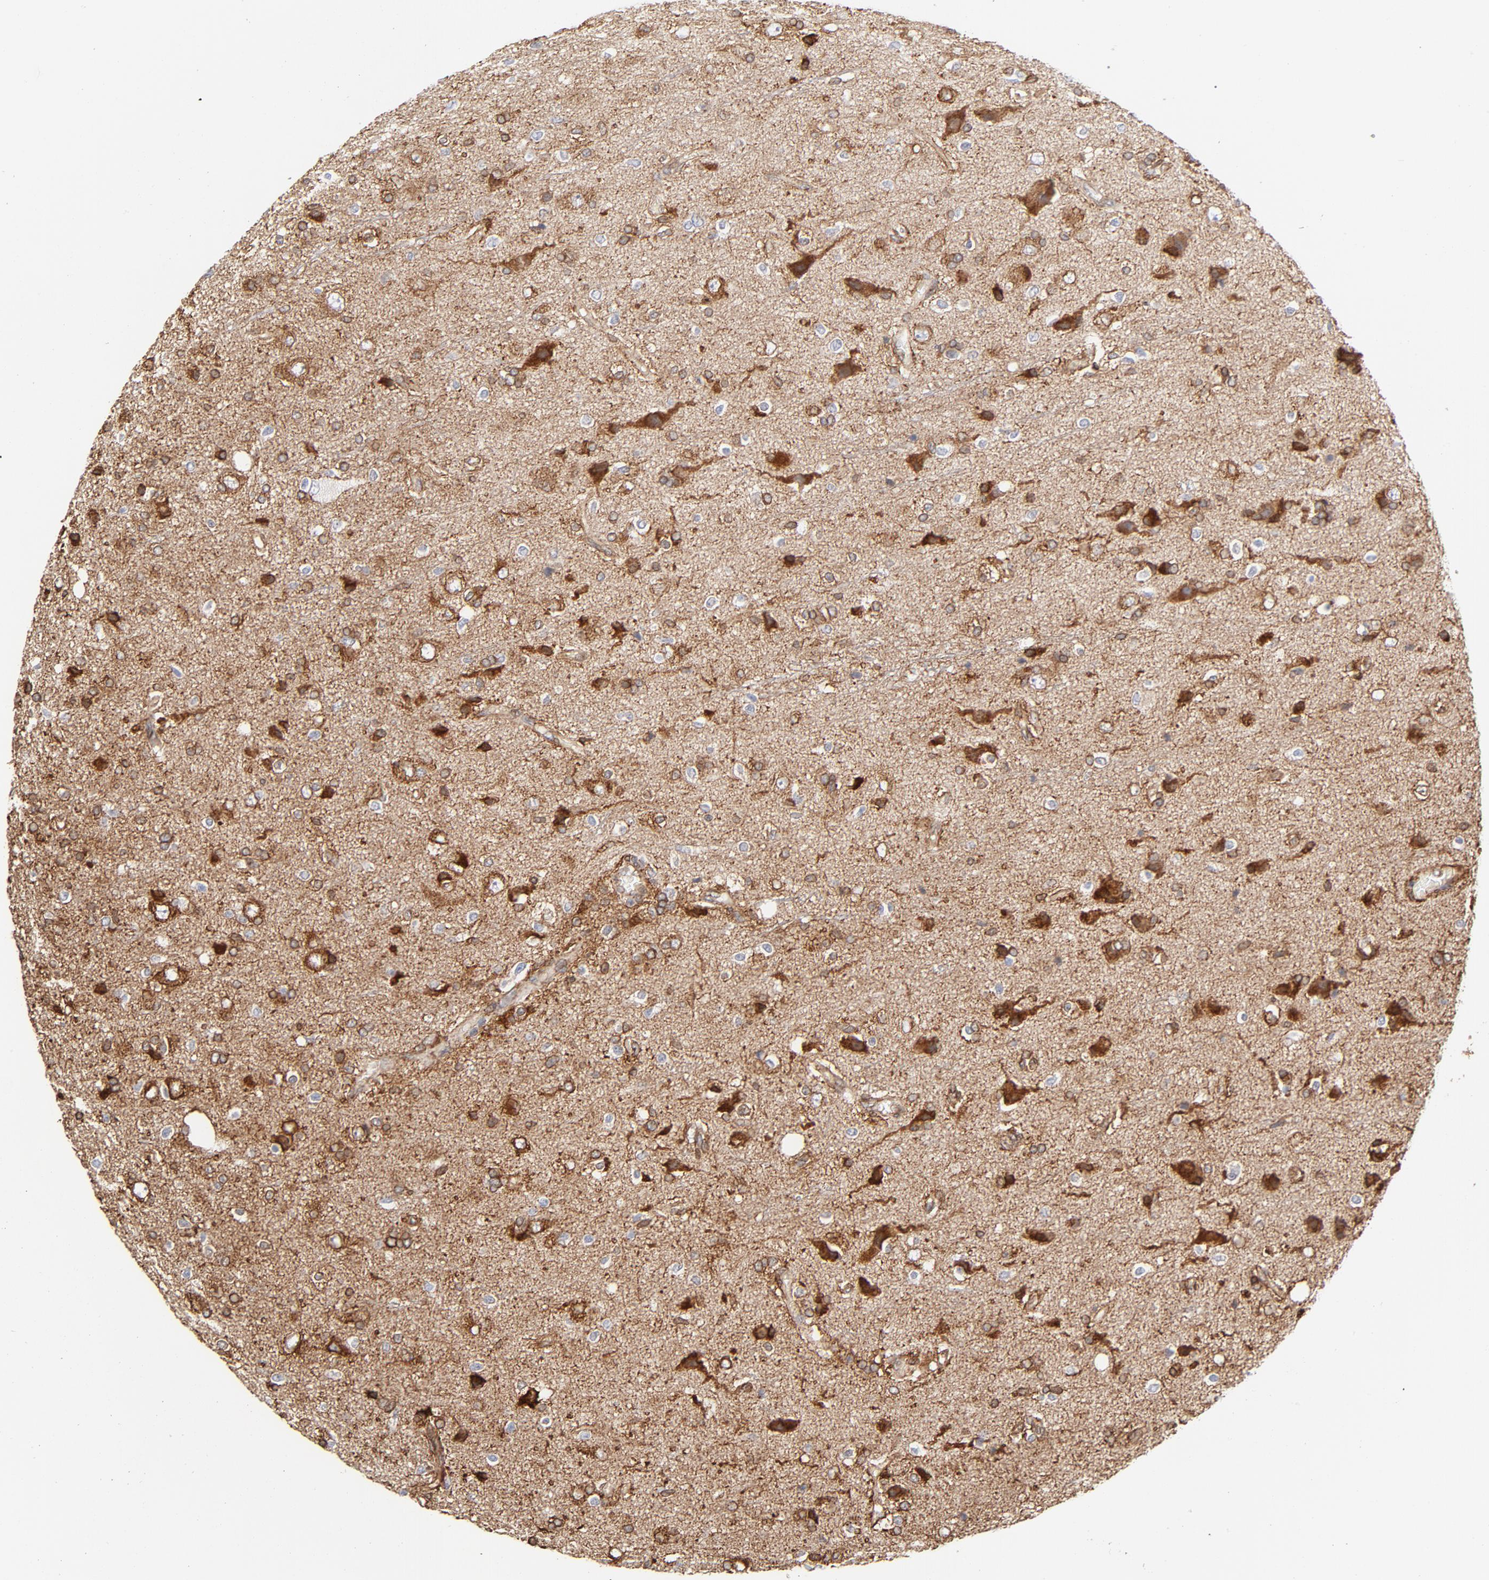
{"staining": {"intensity": "strong", "quantity": ">75%", "location": "cytoplasmic/membranous"}, "tissue": "glioma", "cell_type": "Tumor cells", "image_type": "cancer", "snomed": [{"axis": "morphology", "description": "Glioma, malignant, High grade"}, {"axis": "topography", "description": "Brain"}], "caption": "The histopathology image reveals staining of malignant high-grade glioma, revealing strong cytoplasmic/membranous protein positivity (brown color) within tumor cells.", "gene": "CANX", "patient": {"sex": "male", "age": 47}}